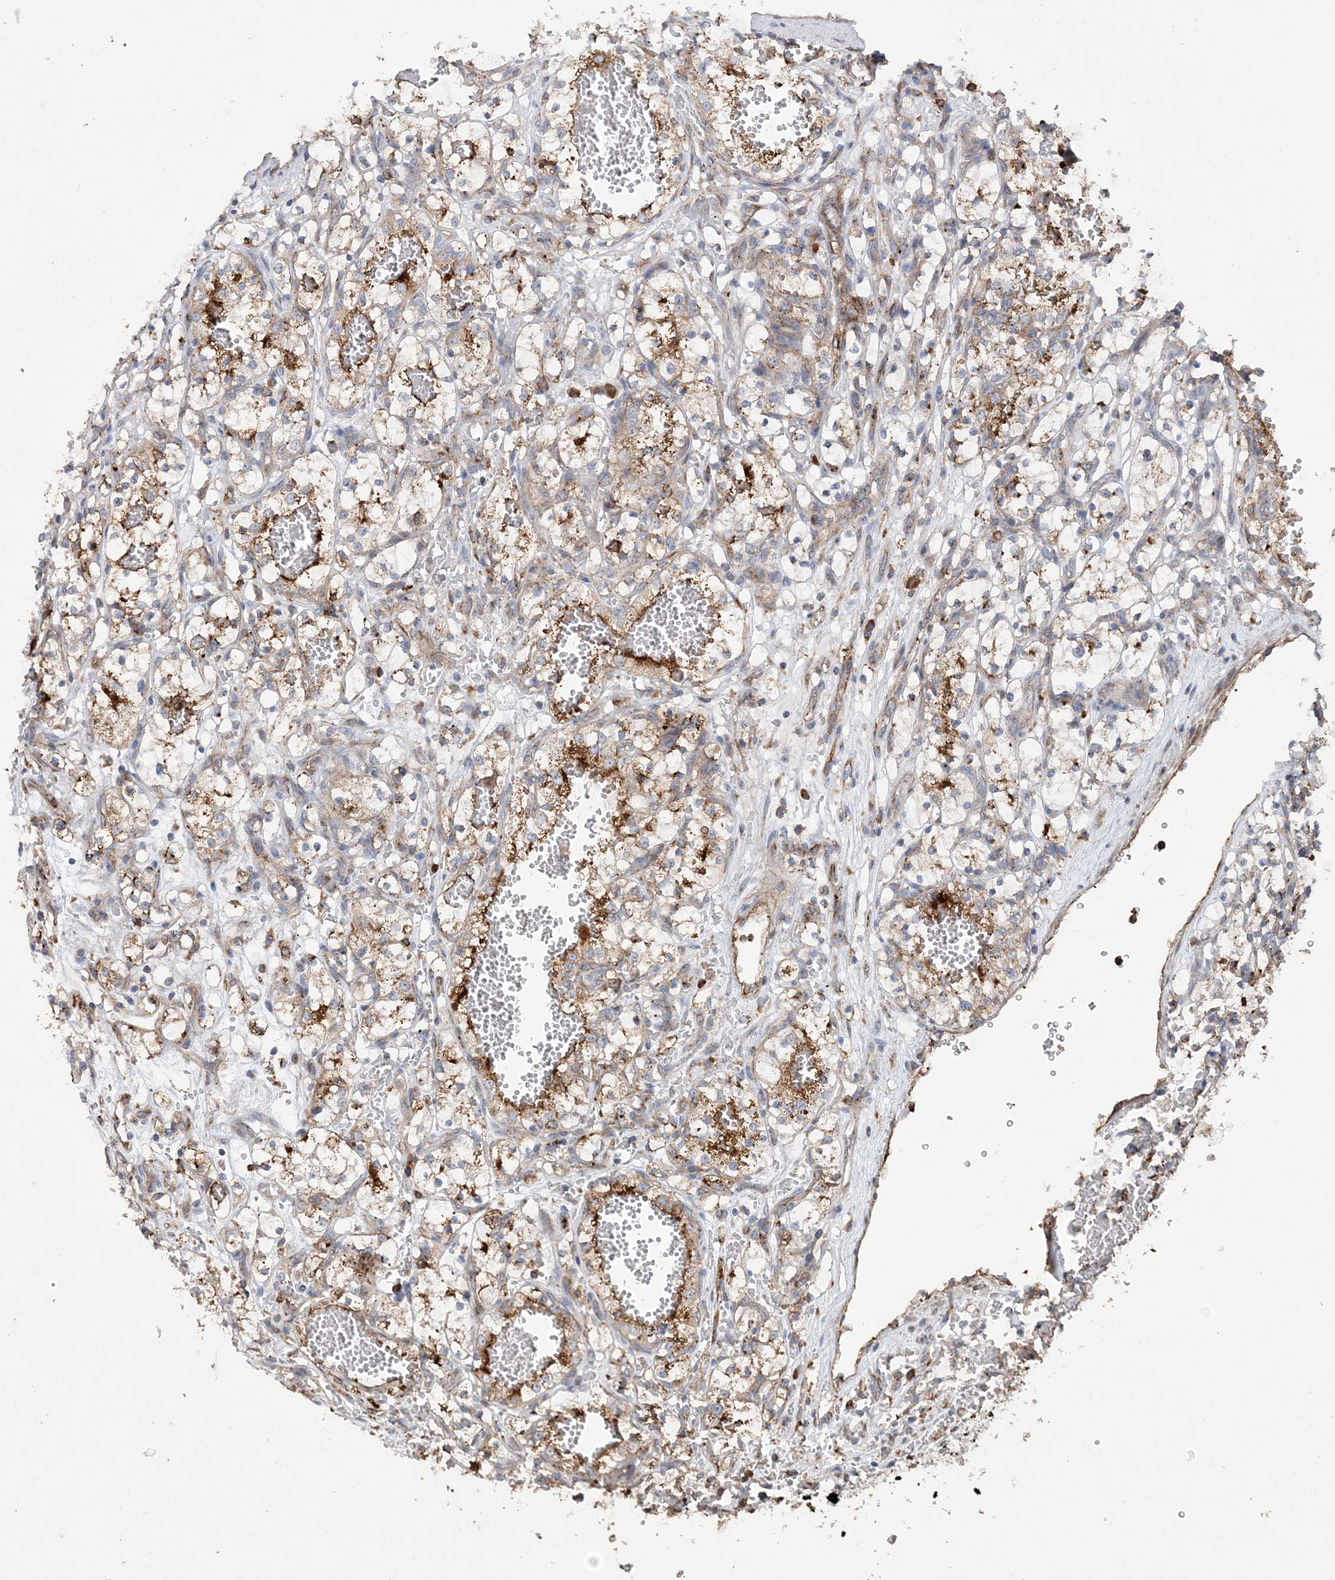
{"staining": {"intensity": "moderate", "quantity": "<25%", "location": "cytoplasmic/membranous"}, "tissue": "renal cancer", "cell_type": "Tumor cells", "image_type": "cancer", "snomed": [{"axis": "morphology", "description": "Adenocarcinoma, NOS"}, {"axis": "topography", "description": "Kidney"}], "caption": "IHC of renal adenocarcinoma exhibits low levels of moderate cytoplasmic/membranous staining in approximately <25% of tumor cells.", "gene": "PTTG1IP", "patient": {"sex": "female", "age": 69}}